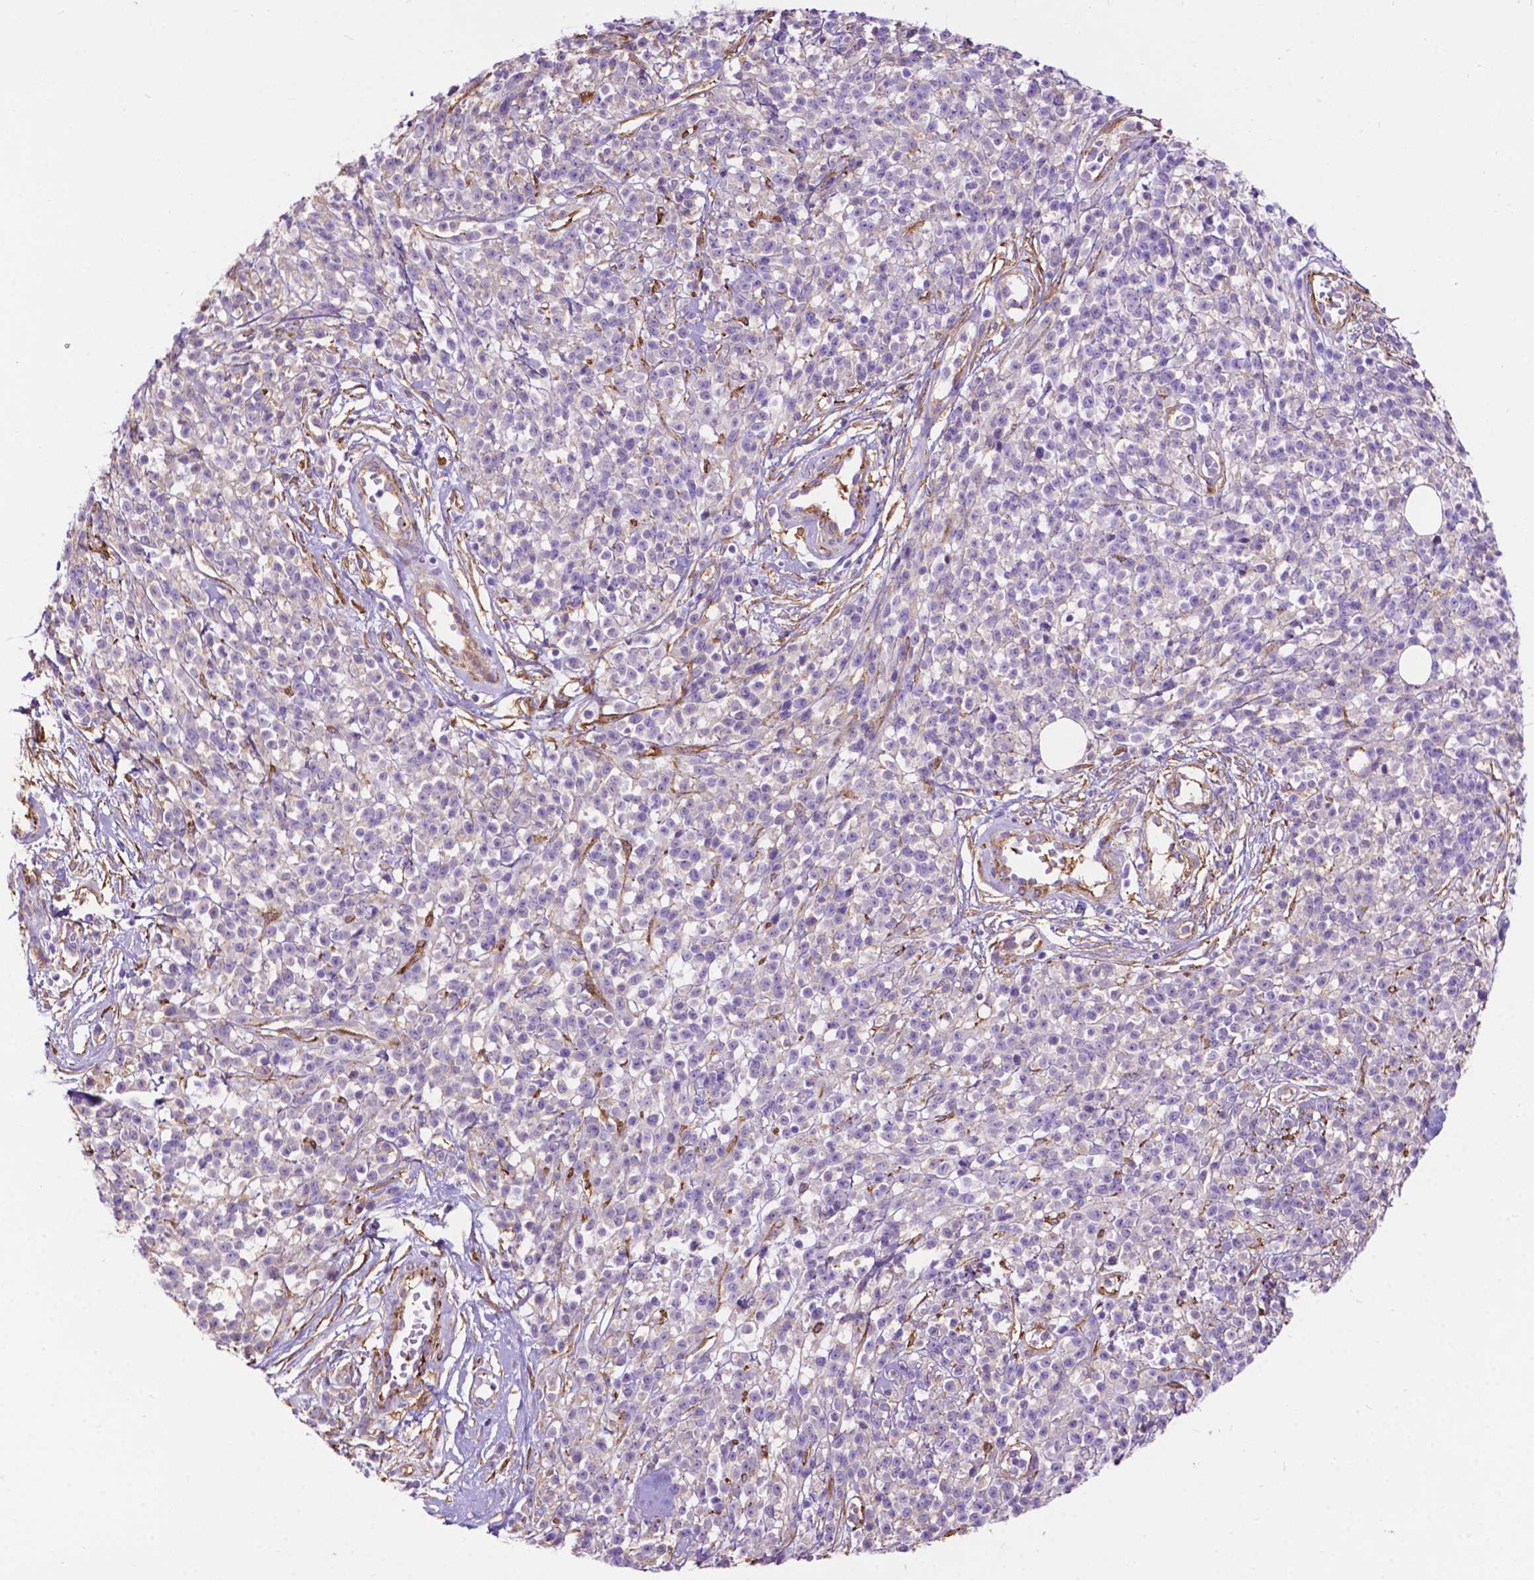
{"staining": {"intensity": "negative", "quantity": "none", "location": "none"}, "tissue": "melanoma", "cell_type": "Tumor cells", "image_type": "cancer", "snomed": [{"axis": "morphology", "description": "Malignant melanoma, NOS"}, {"axis": "topography", "description": "Skin"}, {"axis": "topography", "description": "Skin of trunk"}], "caption": "Malignant melanoma was stained to show a protein in brown. There is no significant positivity in tumor cells.", "gene": "PCDHA12", "patient": {"sex": "male", "age": 74}}